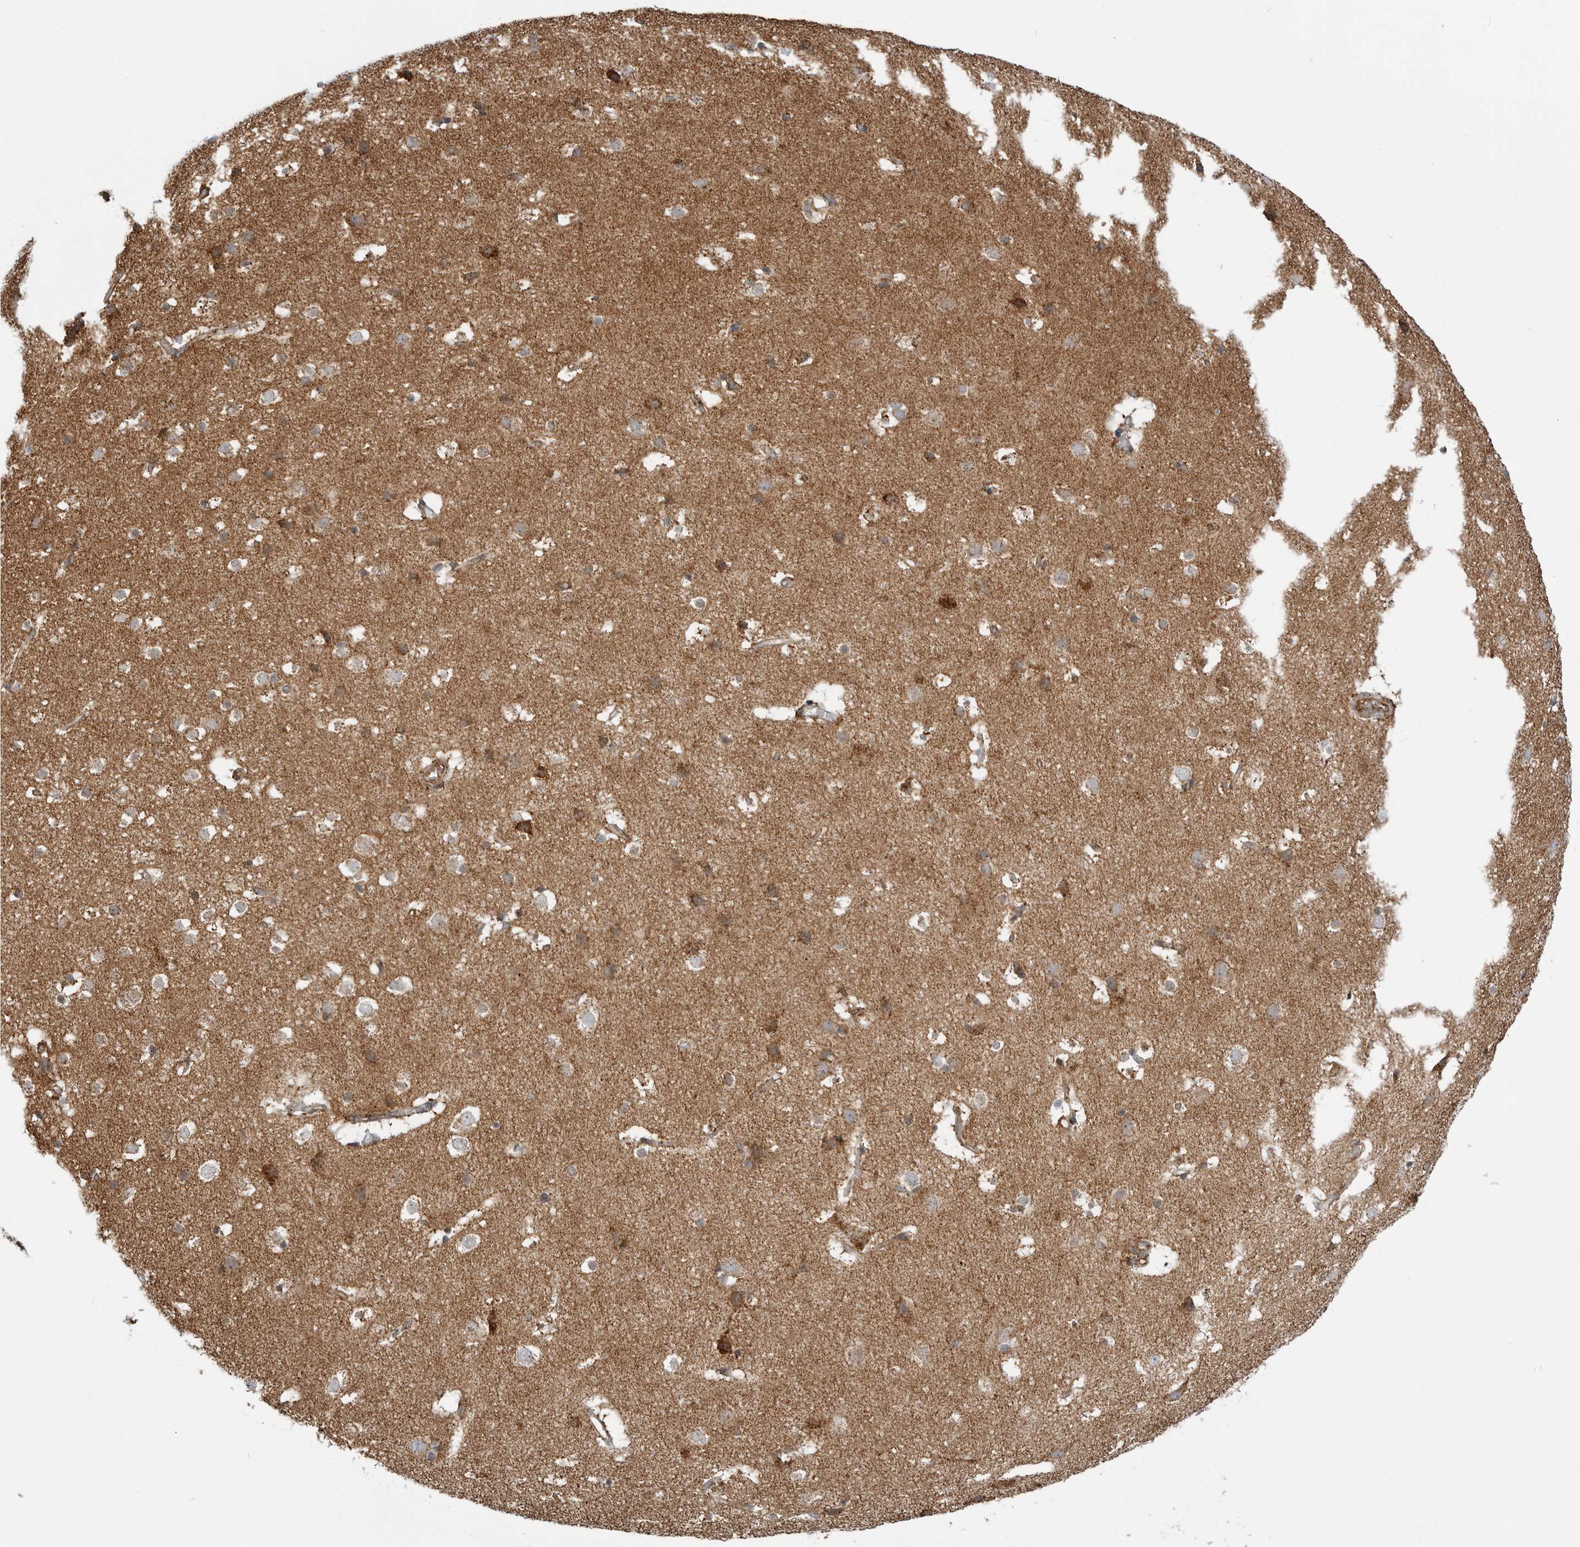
{"staining": {"intensity": "moderate", "quantity": ">75%", "location": "cytoplasmic/membranous"}, "tissue": "cerebral cortex", "cell_type": "Endothelial cells", "image_type": "normal", "snomed": [{"axis": "morphology", "description": "Normal tissue, NOS"}, {"axis": "topography", "description": "Cerebral cortex"}], "caption": "Endothelial cells display medium levels of moderate cytoplasmic/membranous expression in approximately >75% of cells in normal human cerebral cortex.", "gene": "FH", "patient": {"sex": "male", "age": 54}}